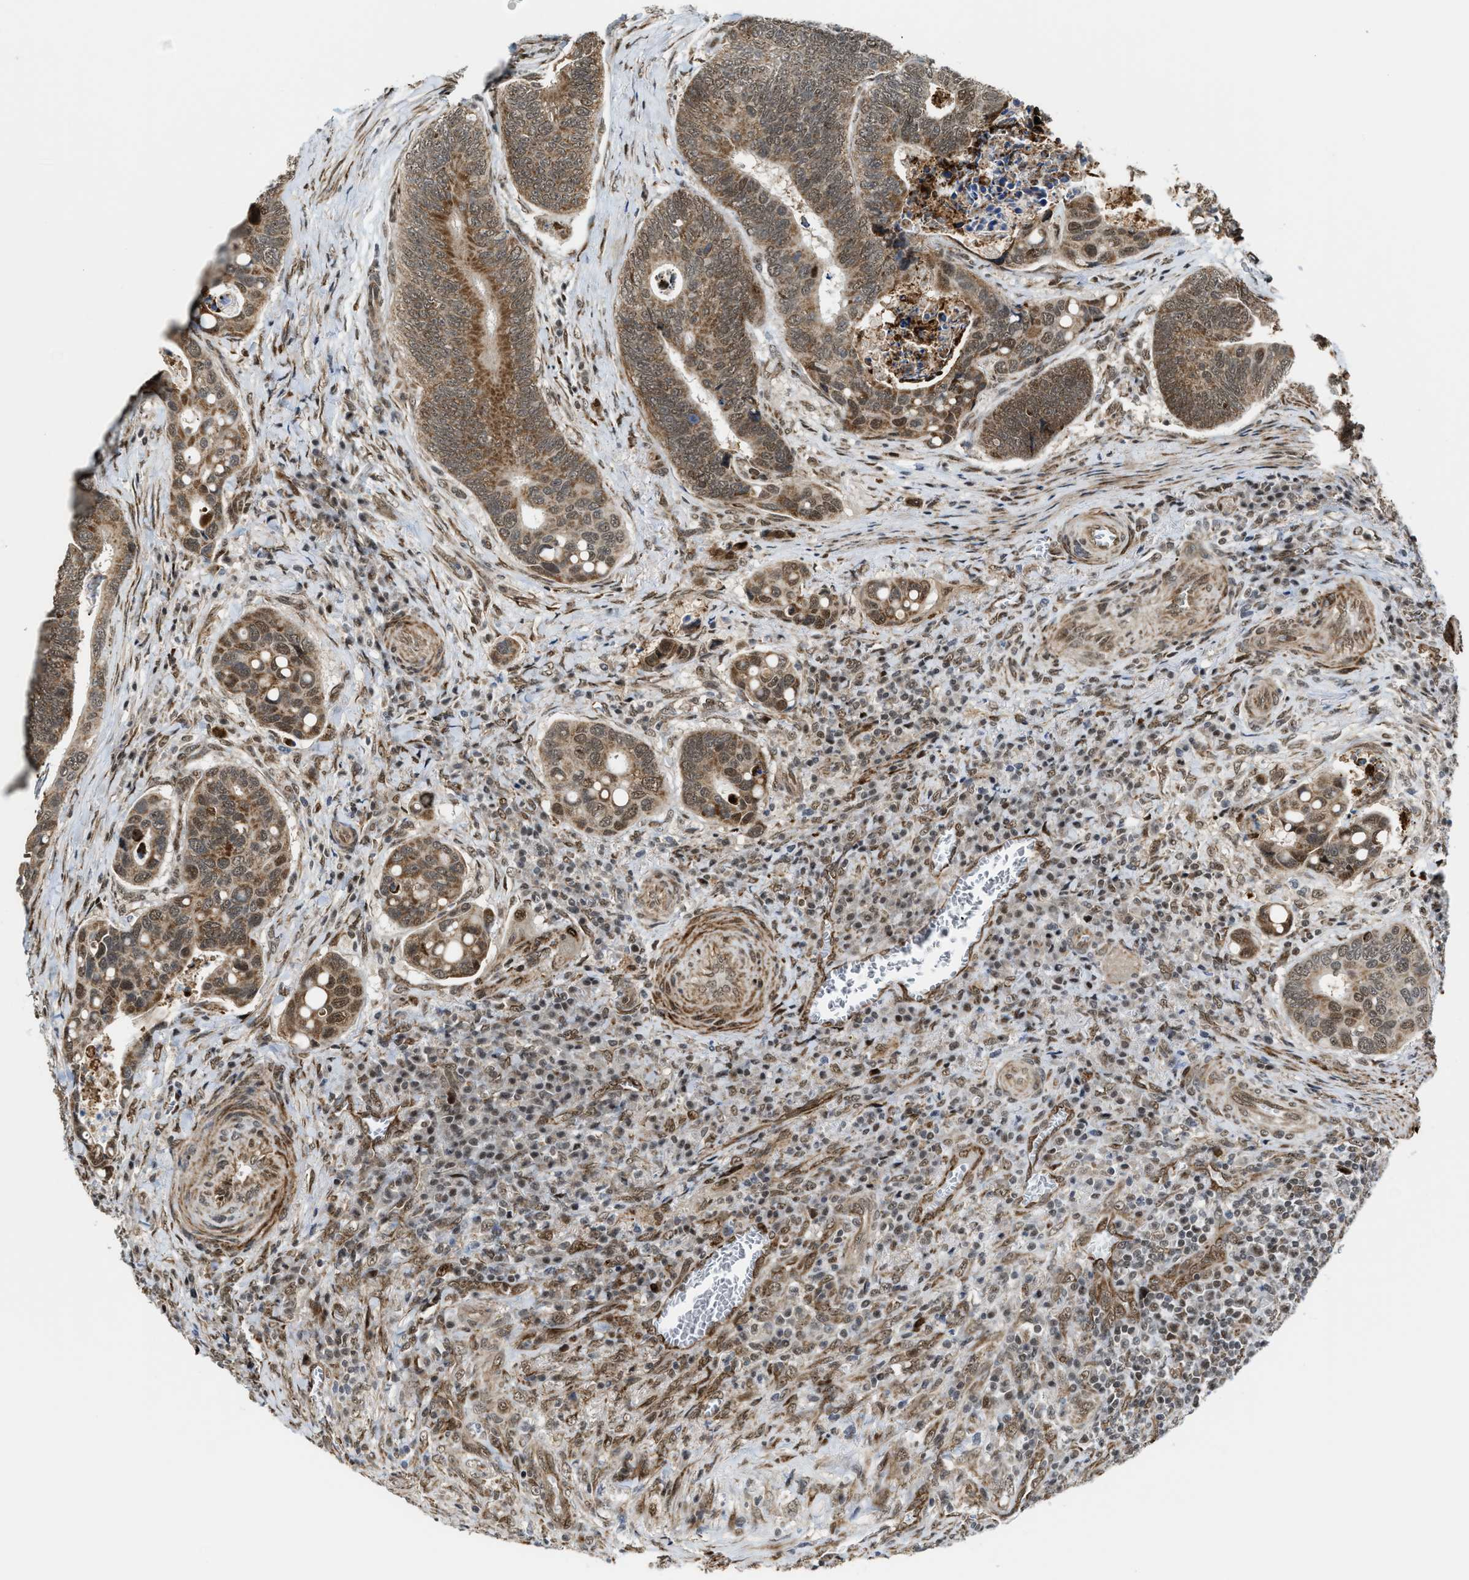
{"staining": {"intensity": "moderate", "quantity": ">75%", "location": "cytoplasmic/membranous,nuclear"}, "tissue": "colorectal cancer", "cell_type": "Tumor cells", "image_type": "cancer", "snomed": [{"axis": "morphology", "description": "Inflammation, NOS"}, {"axis": "morphology", "description": "Adenocarcinoma, NOS"}, {"axis": "topography", "description": "Colon"}], "caption": "Protein staining of colorectal cancer tissue reveals moderate cytoplasmic/membranous and nuclear positivity in approximately >75% of tumor cells. (Brightfield microscopy of DAB IHC at high magnification).", "gene": "ZNF250", "patient": {"sex": "male", "age": 72}}